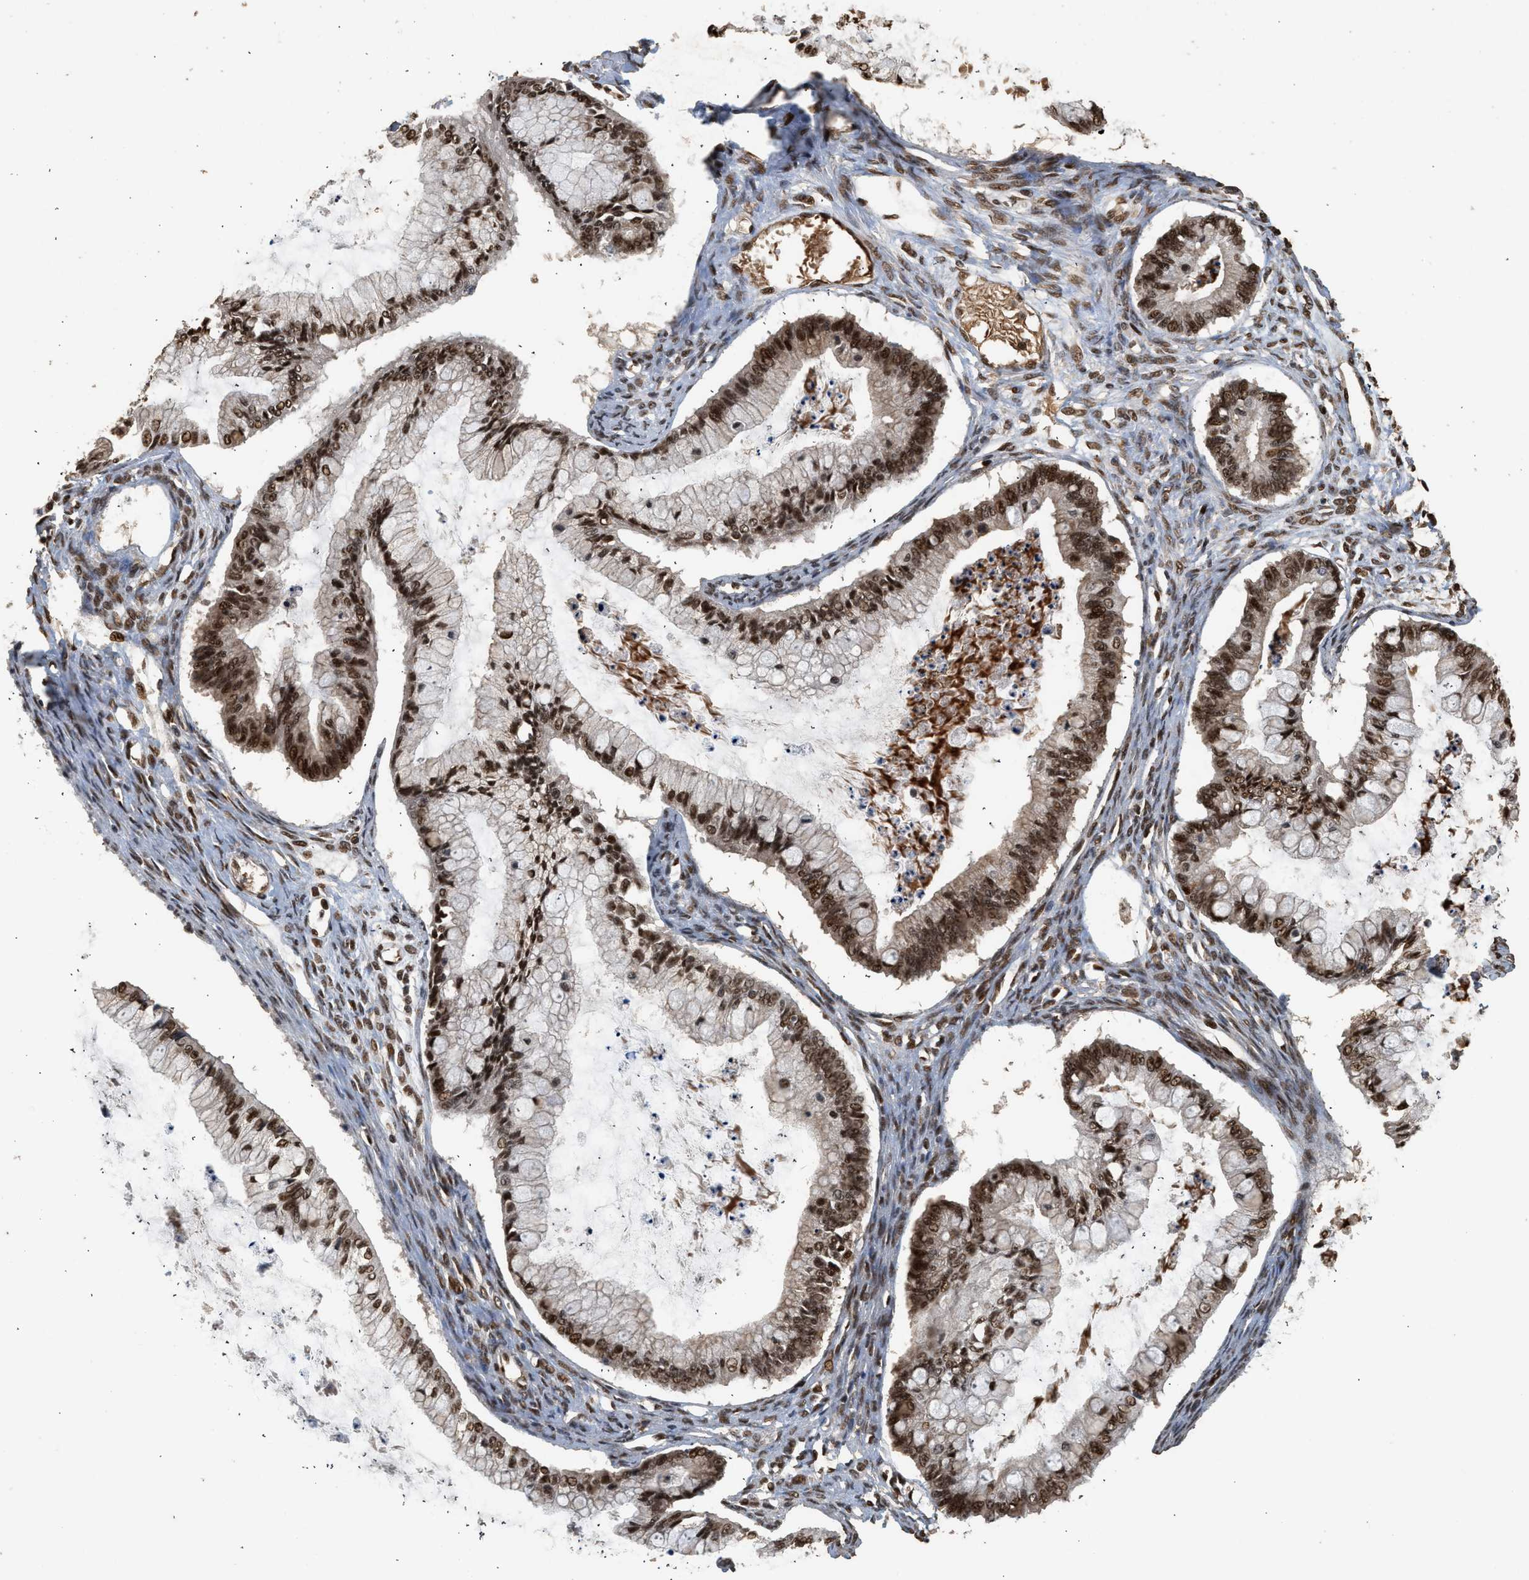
{"staining": {"intensity": "strong", "quantity": ">75%", "location": "nuclear"}, "tissue": "ovarian cancer", "cell_type": "Tumor cells", "image_type": "cancer", "snomed": [{"axis": "morphology", "description": "Cystadenocarcinoma, mucinous, NOS"}, {"axis": "topography", "description": "Ovary"}], "caption": "The image shows staining of mucinous cystadenocarcinoma (ovarian), revealing strong nuclear protein positivity (brown color) within tumor cells.", "gene": "PPP4R3B", "patient": {"sex": "female", "age": 57}}